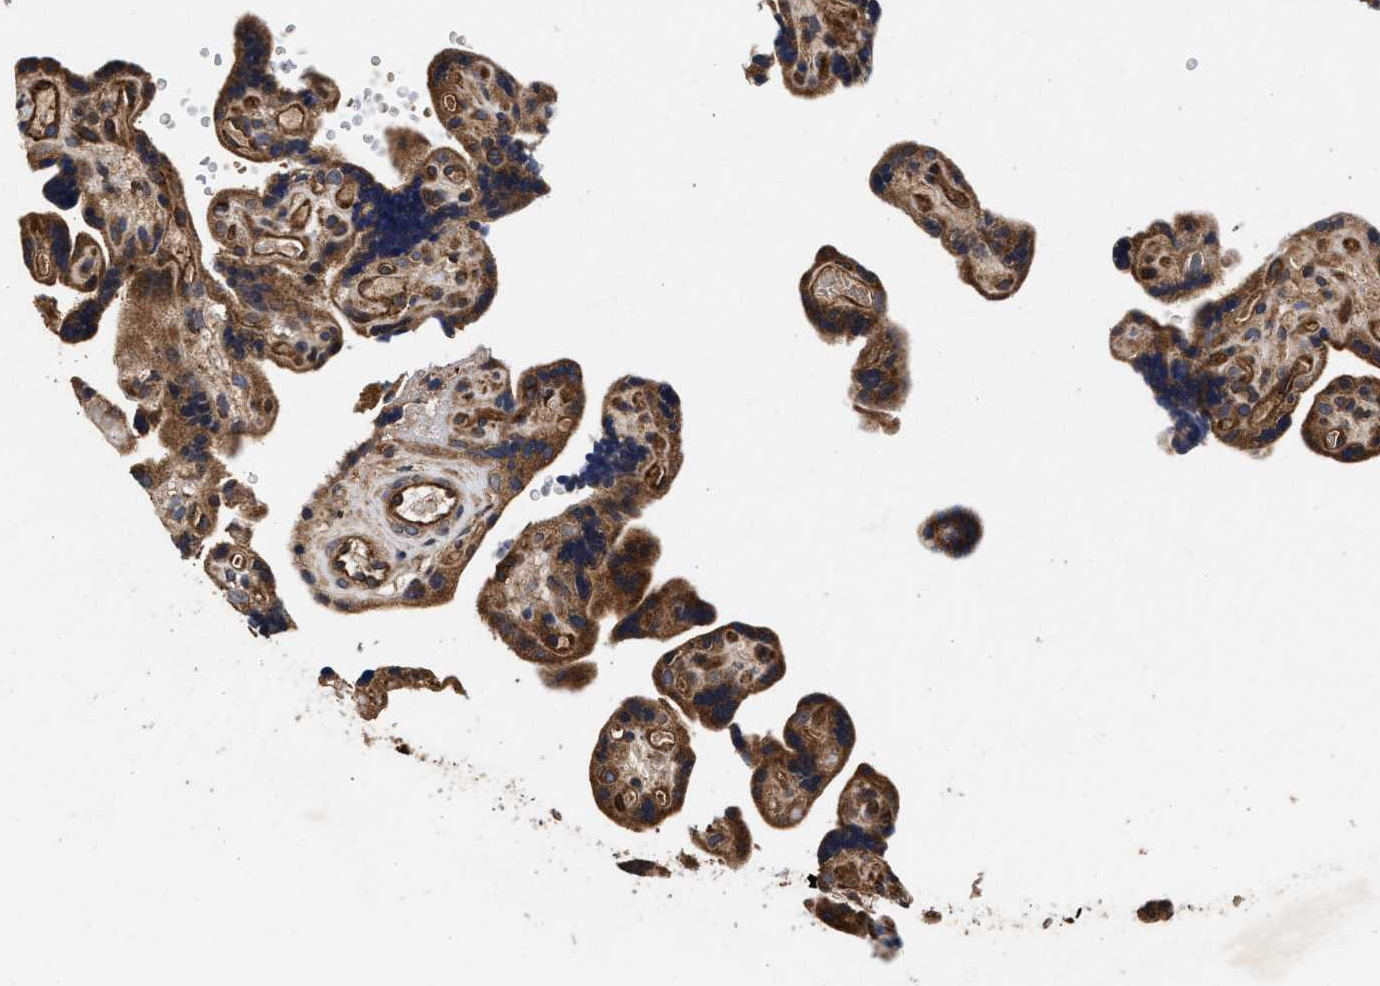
{"staining": {"intensity": "moderate", "quantity": ">75%", "location": "cytoplasmic/membranous"}, "tissue": "placenta", "cell_type": "Trophoblastic cells", "image_type": "normal", "snomed": [{"axis": "morphology", "description": "Normal tissue, NOS"}, {"axis": "topography", "description": "Placenta"}], "caption": "Trophoblastic cells show medium levels of moderate cytoplasmic/membranous staining in about >75% of cells in normal placenta.", "gene": "NFKB2", "patient": {"sex": "female", "age": 30}}